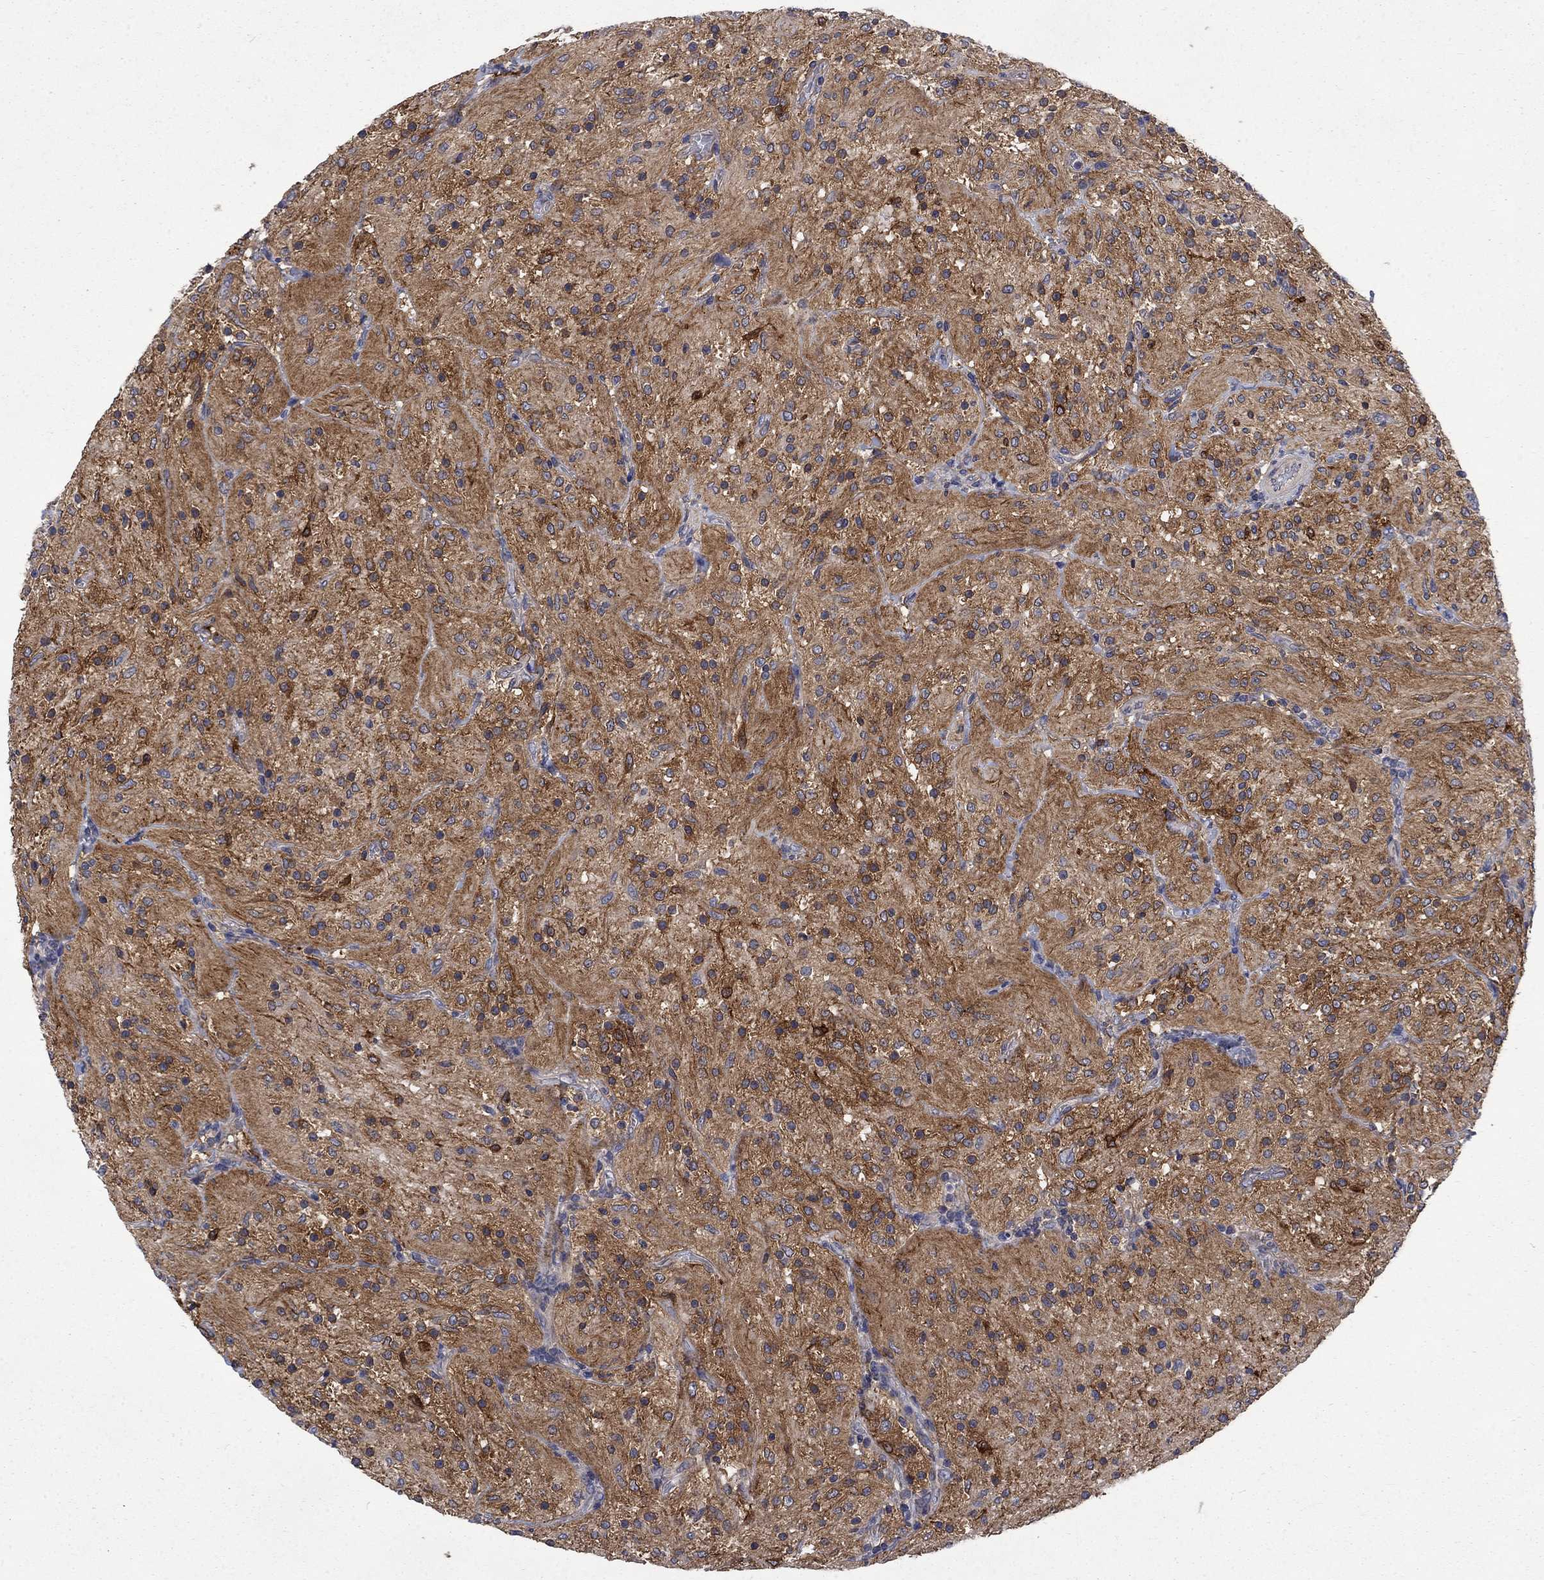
{"staining": {"intensity": "strong", "quantity": "<25%", "location": "cytoplasmic/membranous"}, "tissue": "glioma", "cell_type": "Tumor cells", "image_type": "cancer", "snomed": [{"axis": "morphology", "description": "Glioma, malignant, Low grade"}, {"axis": "topography", "description": "Brain"}], "caption": "A high-resolution histopathology image shows immunohistochemistry (IHC) staining of glioma, which demonstrates strong cytoplasmic/membranous staining in approximately <25% of tumor cells.", "gene": "HSPA12A", "patient": {"sex": "male", "age": 3}}